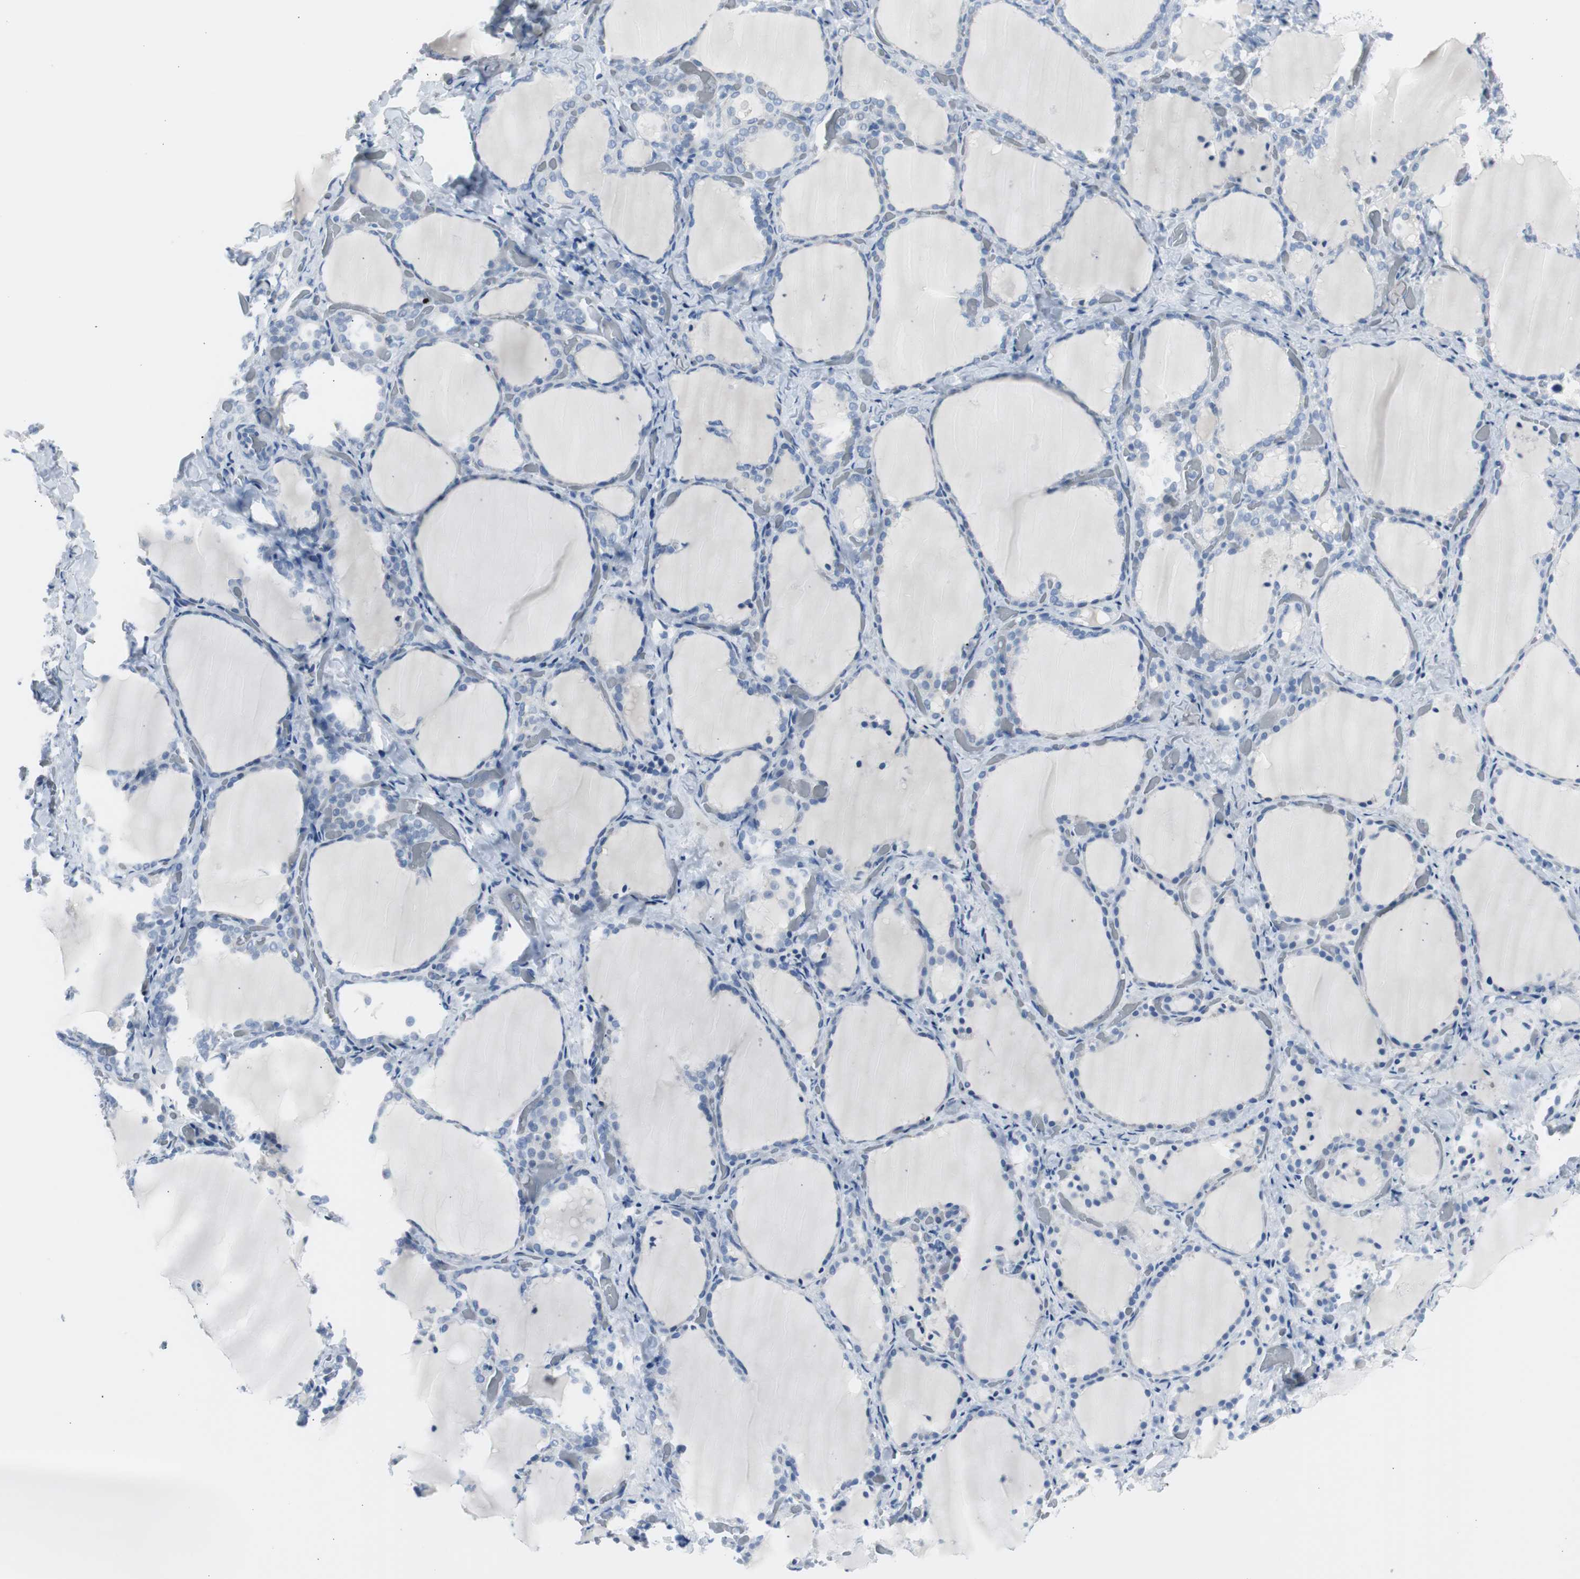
{"staining": {"intensity": "negative", "quantity": "none", "location": "none"}, "tissue": "thyroid gland", "cell_type": "Glandular cells", "image_type": "normal", "snomed": [{"axis": "morphology", "description": "Normal tissue, NOS"}, {"axis": "morphology", "description": "Papillary adenocarcinoma, NOS"}, {"axis": "topography", "description": "Thyroid gland"}], "caption": "Immunohistochemistry of unremarkable human thyroid gland demonstrates no expression in glandular cells. (Immunohistochemistry (ihc), brightfield microscopy, high magnification).", "gene": "S100A7A", "patient": {"sex": "female", "age": 30}}